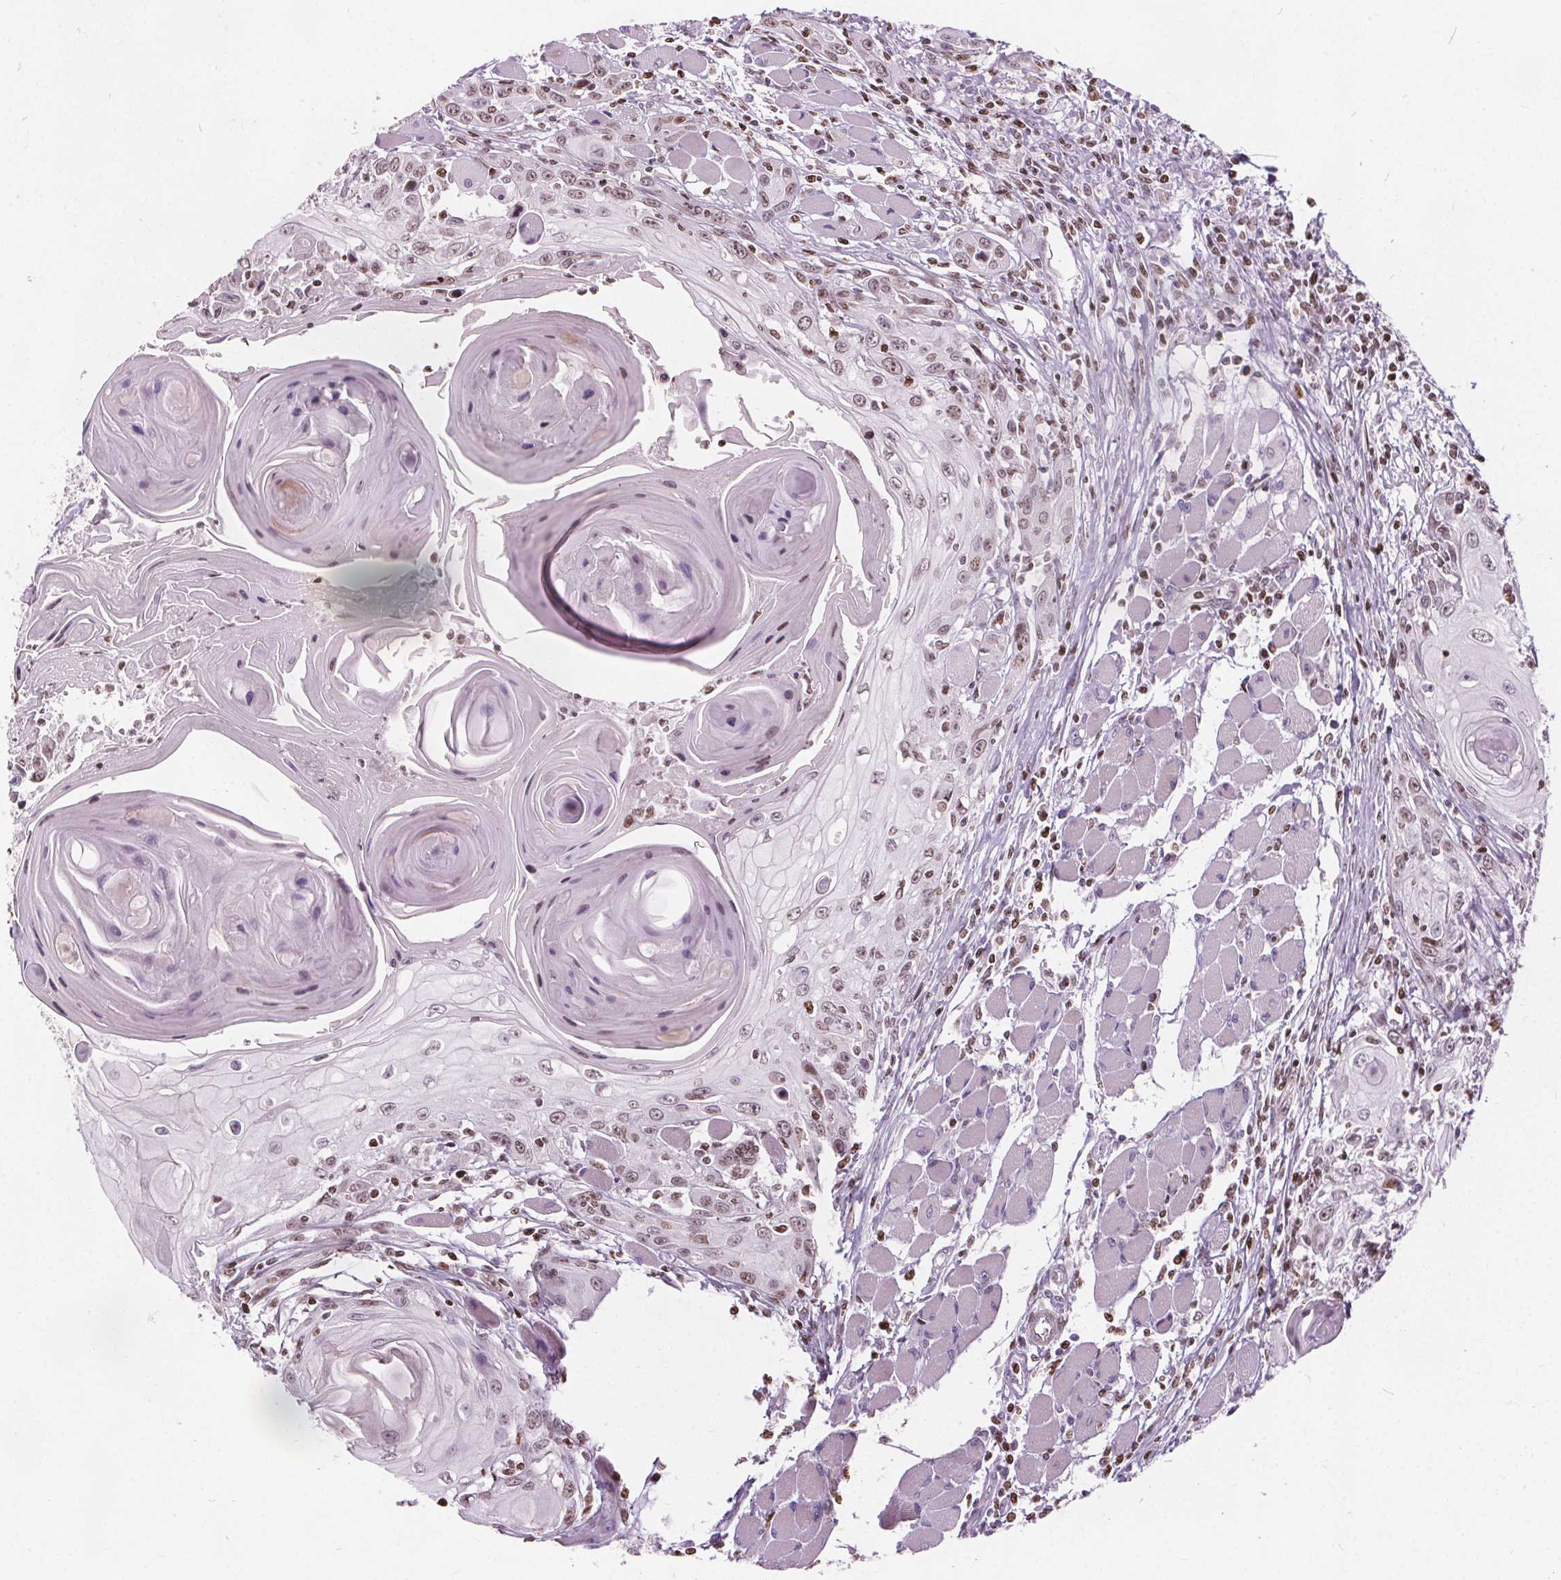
{"staining": {"intensity": "weak", "quantity": "25%-75%", "location": "nuclear"}, "tissue": "head and neck cancer", "cell_type": "Tumor cells", "image_type": "cancer", "snomed": [{"axis": "morphology", "description": "Squamous cell carcinoma, NOS"}, {"axis": "topography", "description": "Head-Neck"}], "caption": "Immunohistochemical staining of human head and neck cancer (squamous cell carcinoma) demonstrates low levels of weak nuclear expression in about 25%-75% of tumor cells. The staining was performed using DAB (3,3'-diaminobenzidine) to visualize the protein expression in brown, while the nuclei were stained in blue with hematoxylin (Magnification: 20x).", "gene": "ISLR2", "patient": {"sex": "female", "age": 80}}